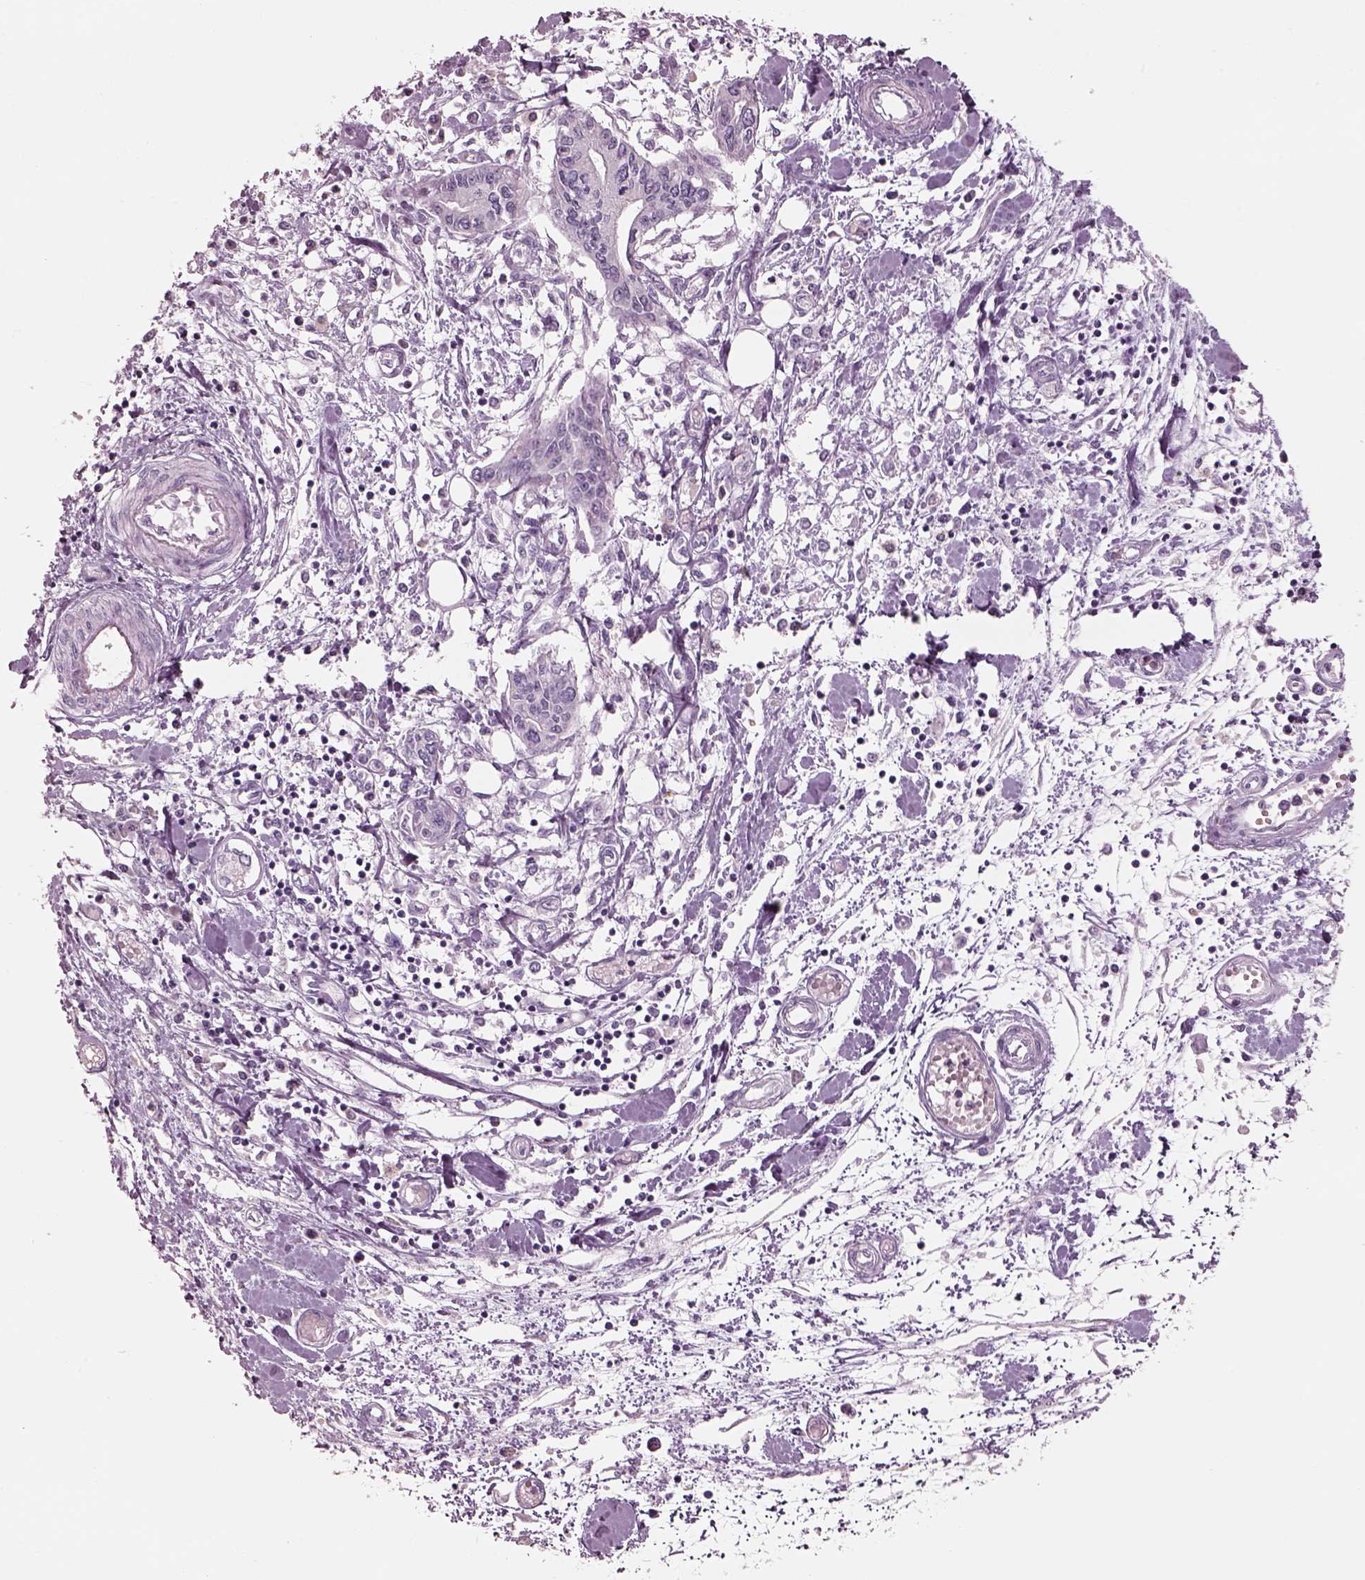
{"staining": {"intensity": "negative", "quantity": "none", "location": "none"}, "tissue": "pancreatic cancer", "cell_type": "Tumor cells", "image_type": "cancer", "snomed": [{"axis": "morphology", "description": "Adenocarcinoma, NOS"}, {"axis": "topography", "description": "Pancreas"}], "caption": "Immunohistochemistry image of pancreatic cancer stained for a protein (brown), which reveals no positivity in tumor cells.", "gene": "SLC27A2", "patient": {"sex": "male", "age": 60}}